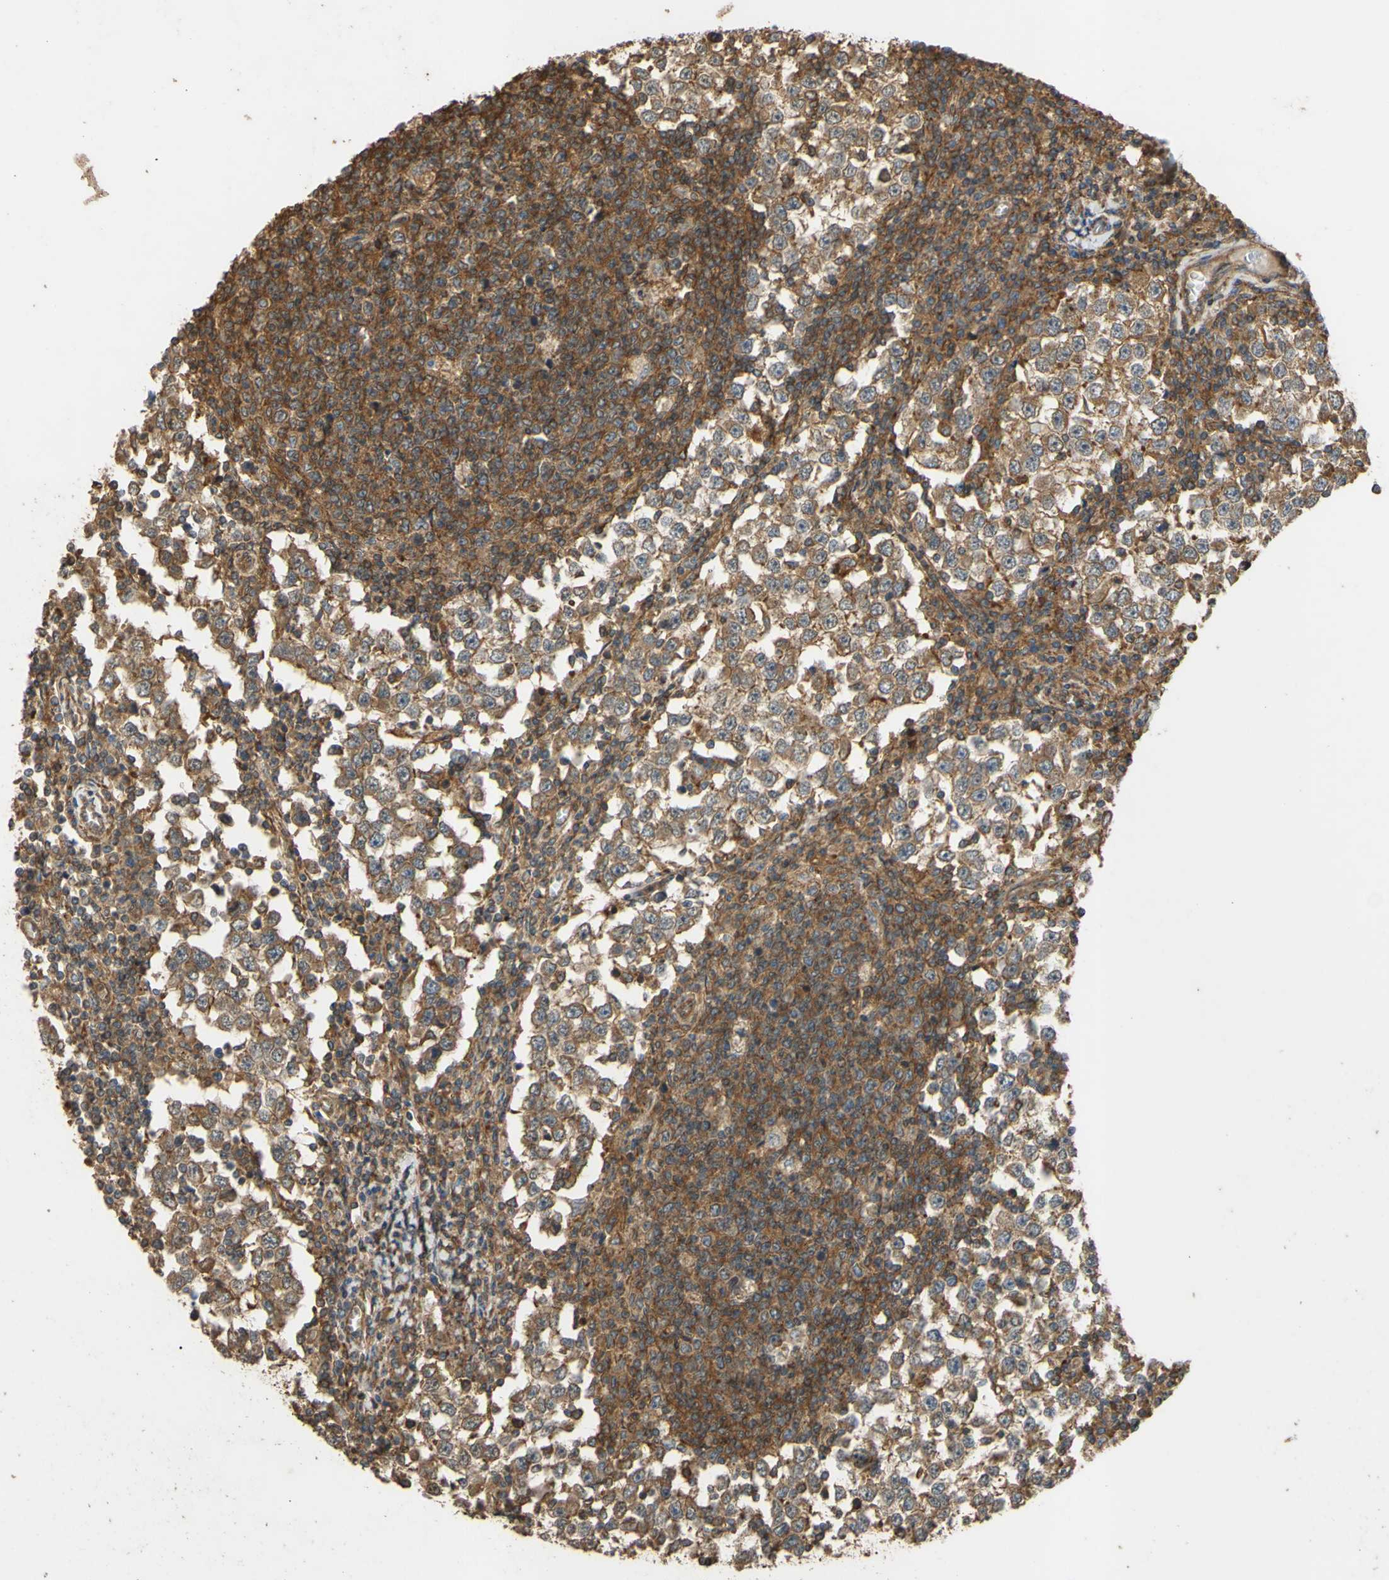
{"staining": {"intensity": "moderate", "quantity": ">75%", "location": "cytoplasmic/membranous"}, "tissue": "testis cancer", "cell_type": "Tumor cells", "image_type": "cancer", "snomed": [{"axis": "morphology", "description": "Seminoma, NOS"}, {"axis": "topography", "description": "Testis"}], "caption": "This photomicrograph displays immunohistochemistry (IHC) staining of testis seminoma, with medium moderate cytoplasmic/membranous expression in approximately >75% of tumor cells.", "gene": "CTTN", "patient": {"sex": "male", "age": 65}}